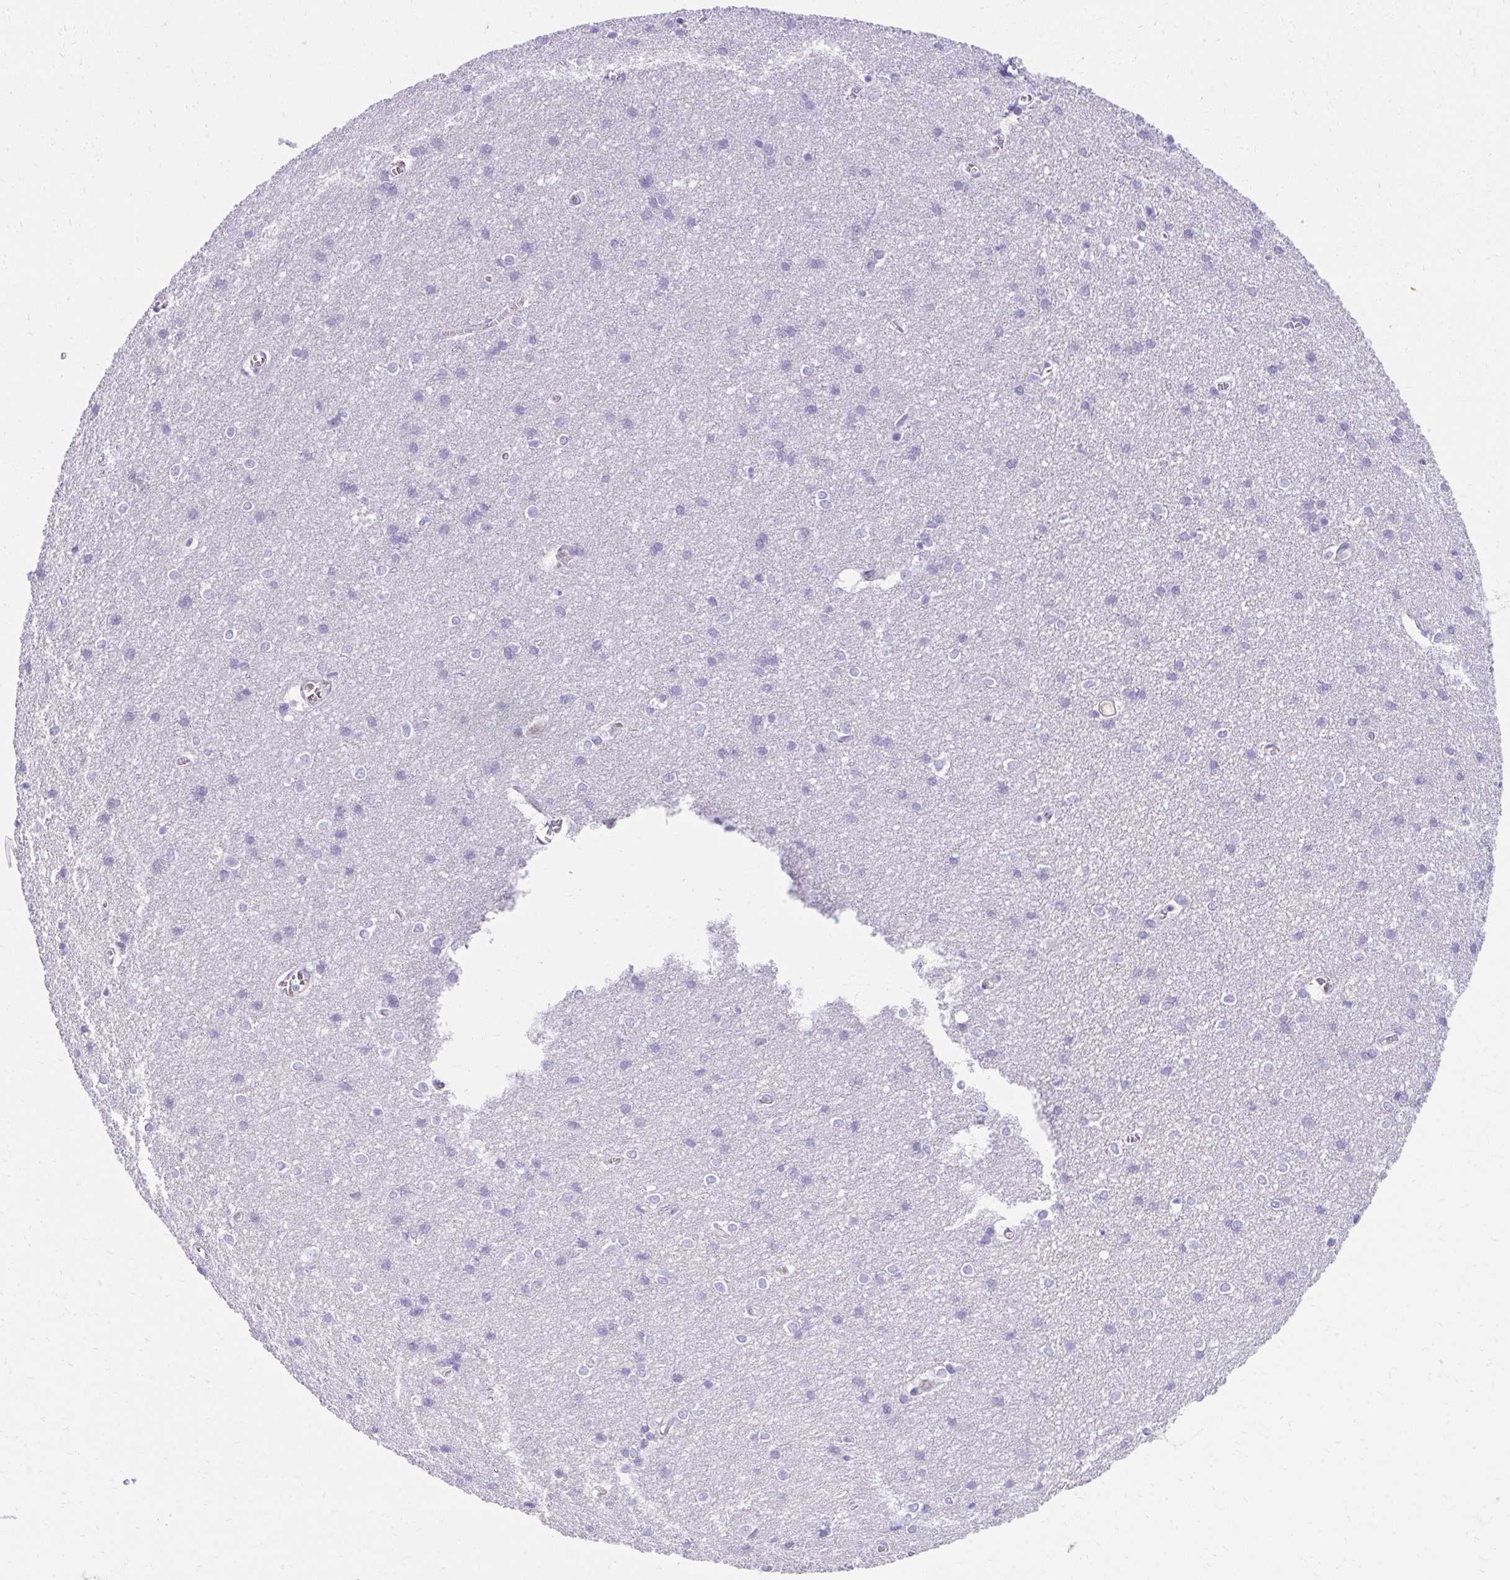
{"staining": {"intensity": "negative", "quantity": "none", "location": "none"}, "tissue": "cerebral cortex", "cell_type": "Endothelial cells", "image_type": "normal", "snomed": [{"axis": "morphology", "description": "Normal tissue, NOS"}, {"axis": "topography", "description": "Cerebral cortex"}], "caption": "The micrograph exhibits no significant staining in endothelial cells of cerebral cortex.", "gene": "SEC14L3", "patient": {"sex": "male", "age": 37}}